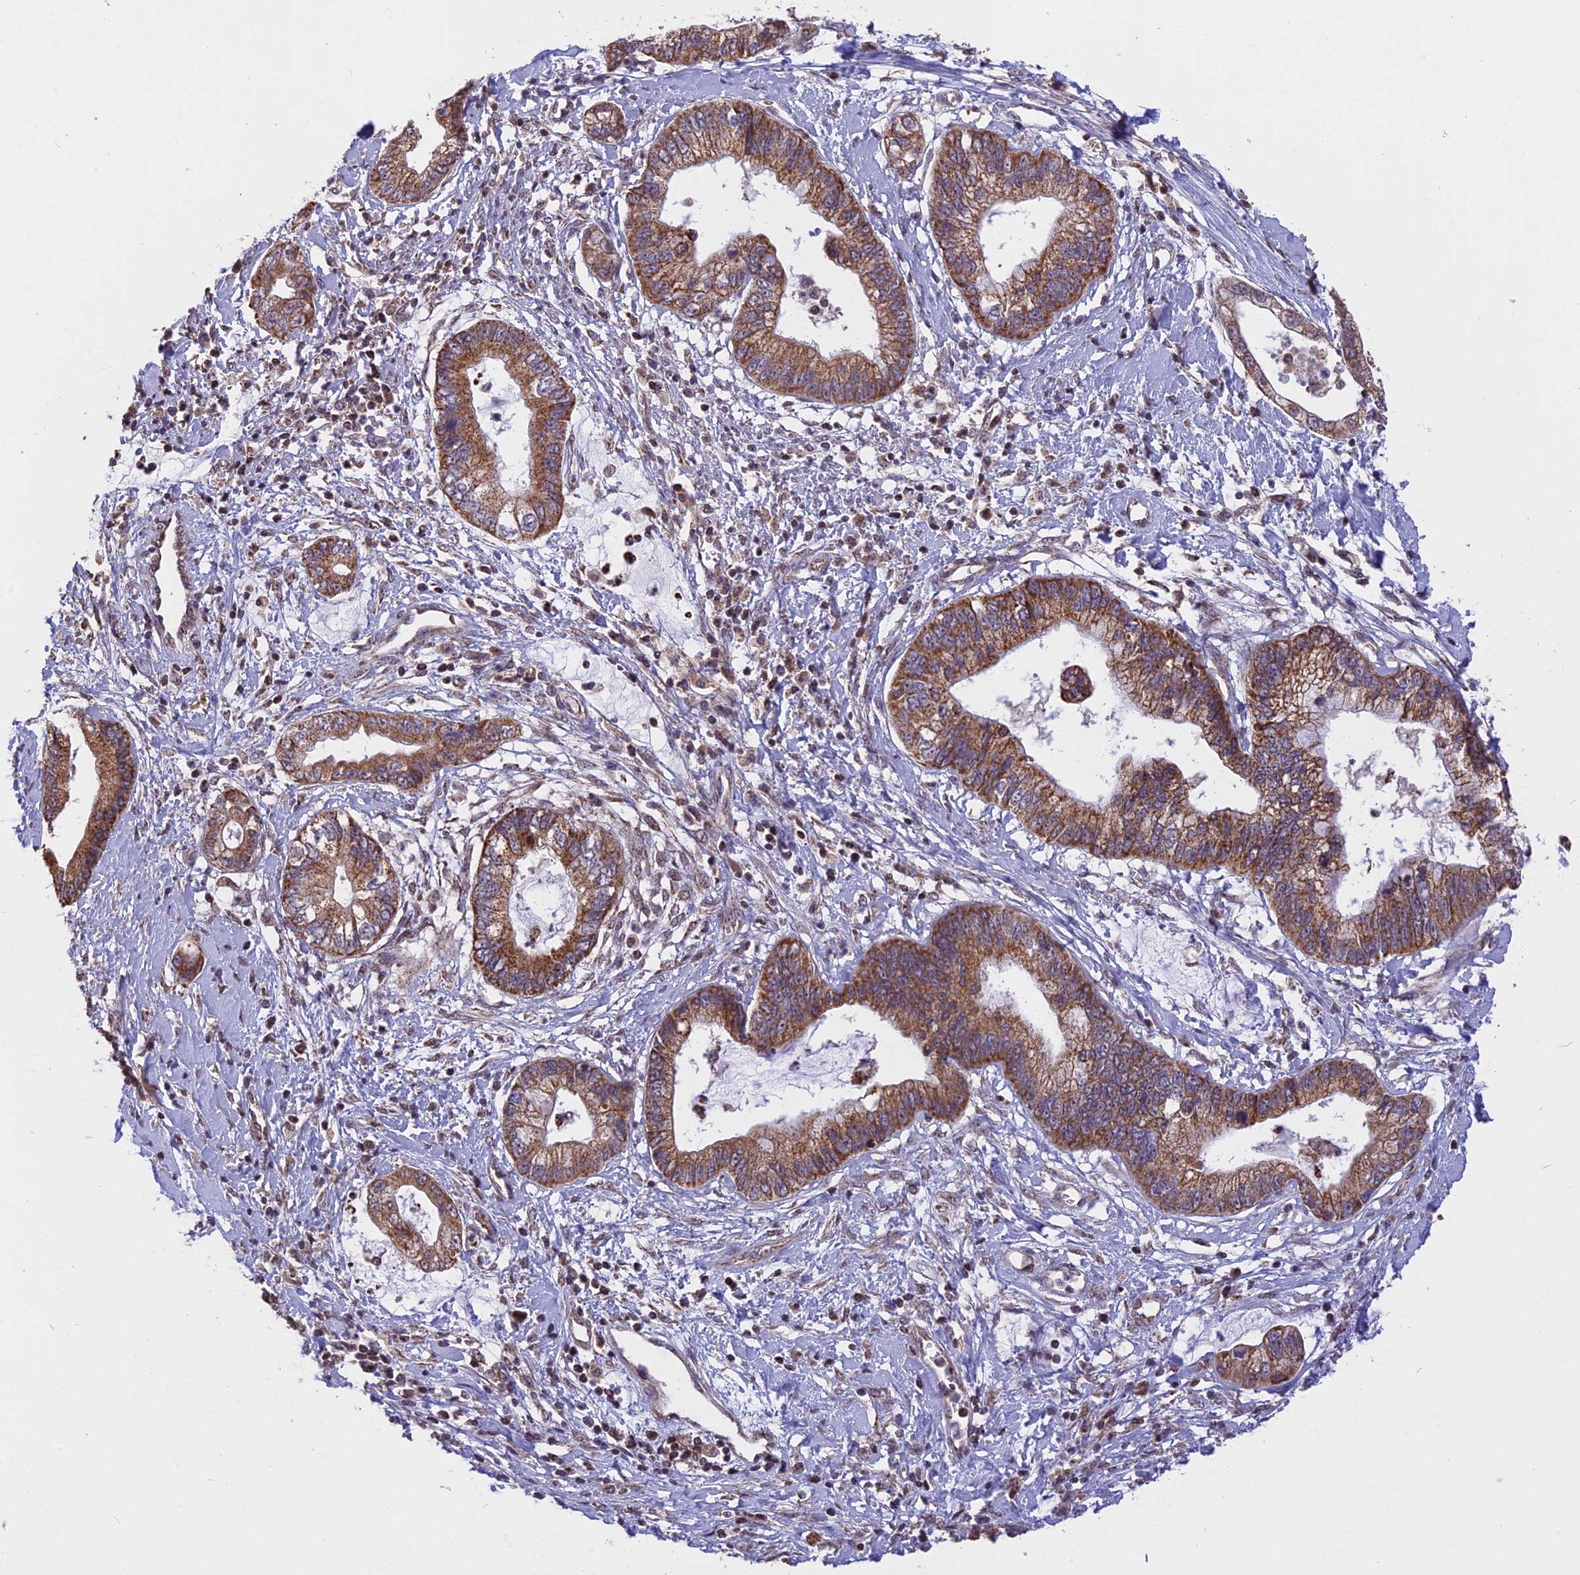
{"staining": {"intensity": "strong", "quantity": ">75%", "location": "cytoplasmic/membranous"}, "tissue": "cervical cancer", "cell_type": "Tumor cells", "image_type": "cancer", "snomed": [{"axis": "morphology", "description": "Adenocarcinoma, NOS"}, {"axis": "topography", "description": "Cervix"}], "caption": "DAB immunohistochemical staining of human cervical cancer (adenocarcinoma) reveals strong cytoplasmic/membranous protein positivity in approximately >75% of tumor cells. (DAB IHC with brightfield microscopy, high magnification).", "gene": "RERGL", "patient": {"sex": "female", "age": 44}}